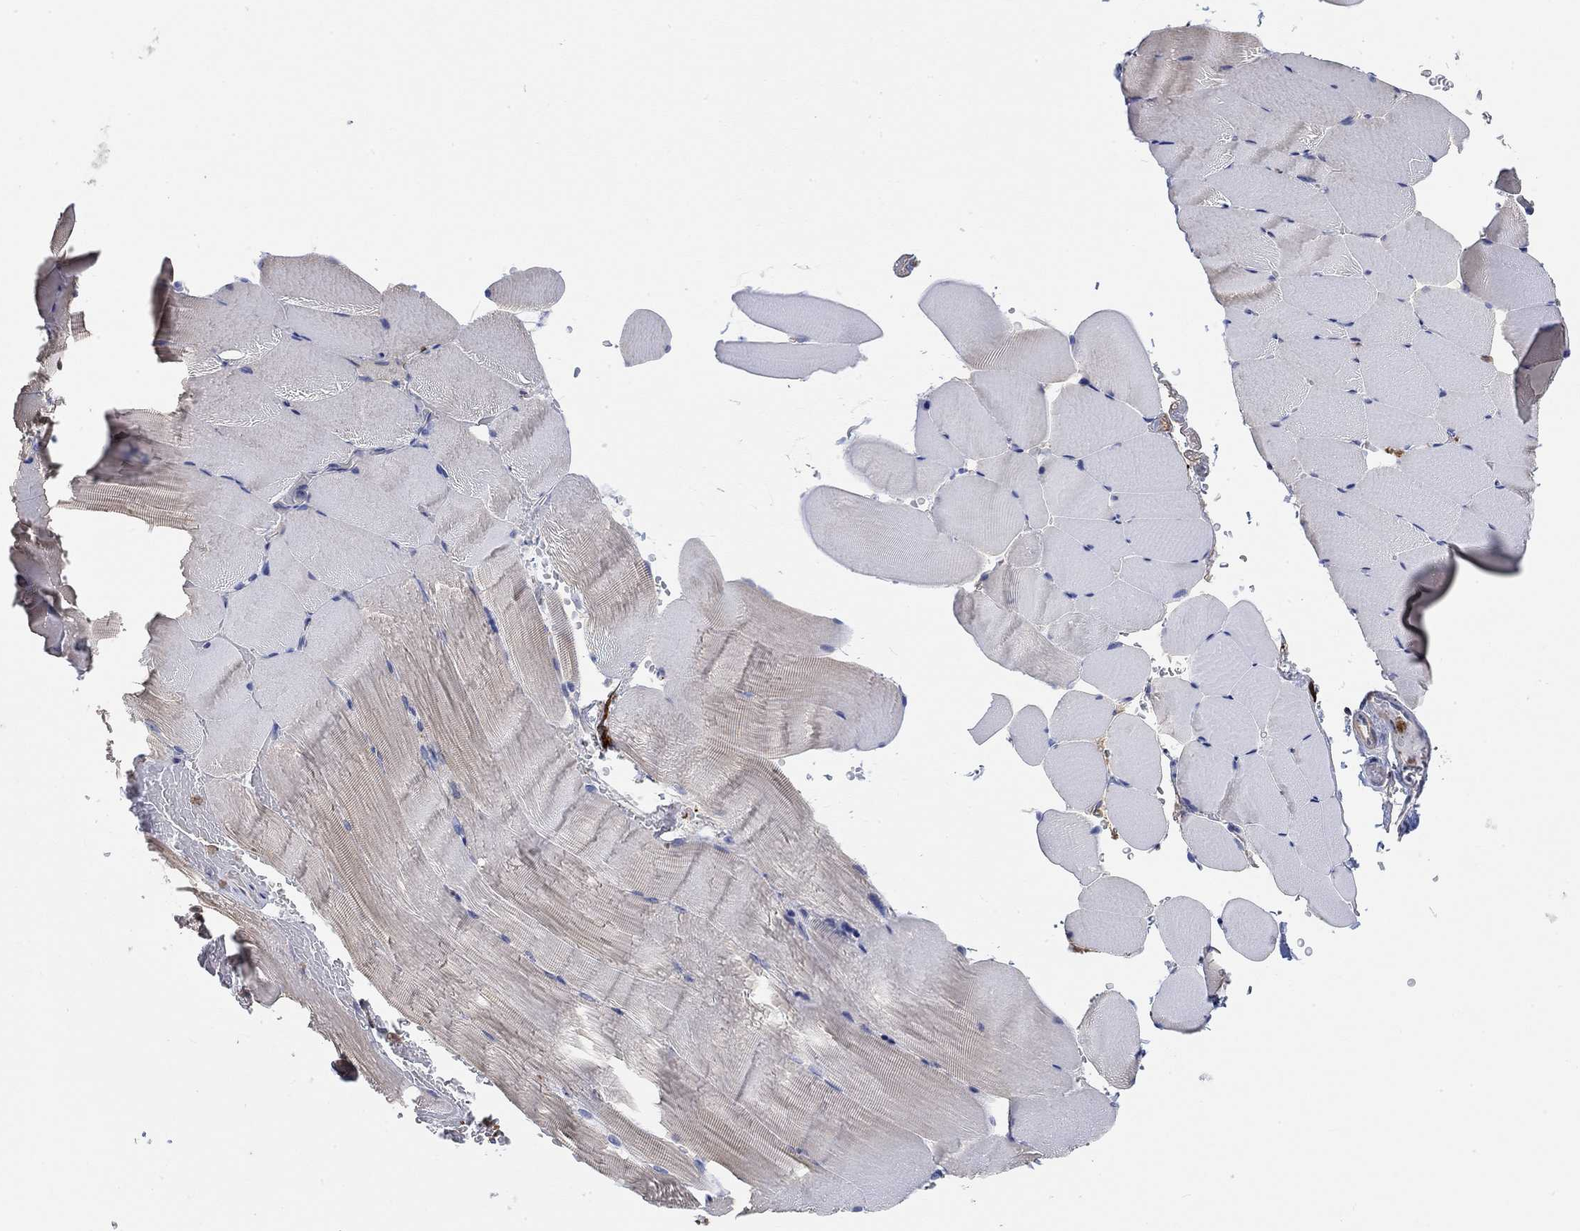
{"staining": {"intensity": "negative", "quantity": "none", "location": "none"}, "tissue": "skeletal muscle", "cell_type": "Myocytes", "image_type": "normal", "snomed": [{"axis": "morphology", "description": "Normal tissue, NOS"}, {"axis": "topography", "description": "Skeletal muscle"}], "caption": "Skeletal muscle stained for a protein using immunohistochemistry exhibits no staining myocytes.", "gene": "SYT16", "patient": {"sex": "female", "age": 37}}